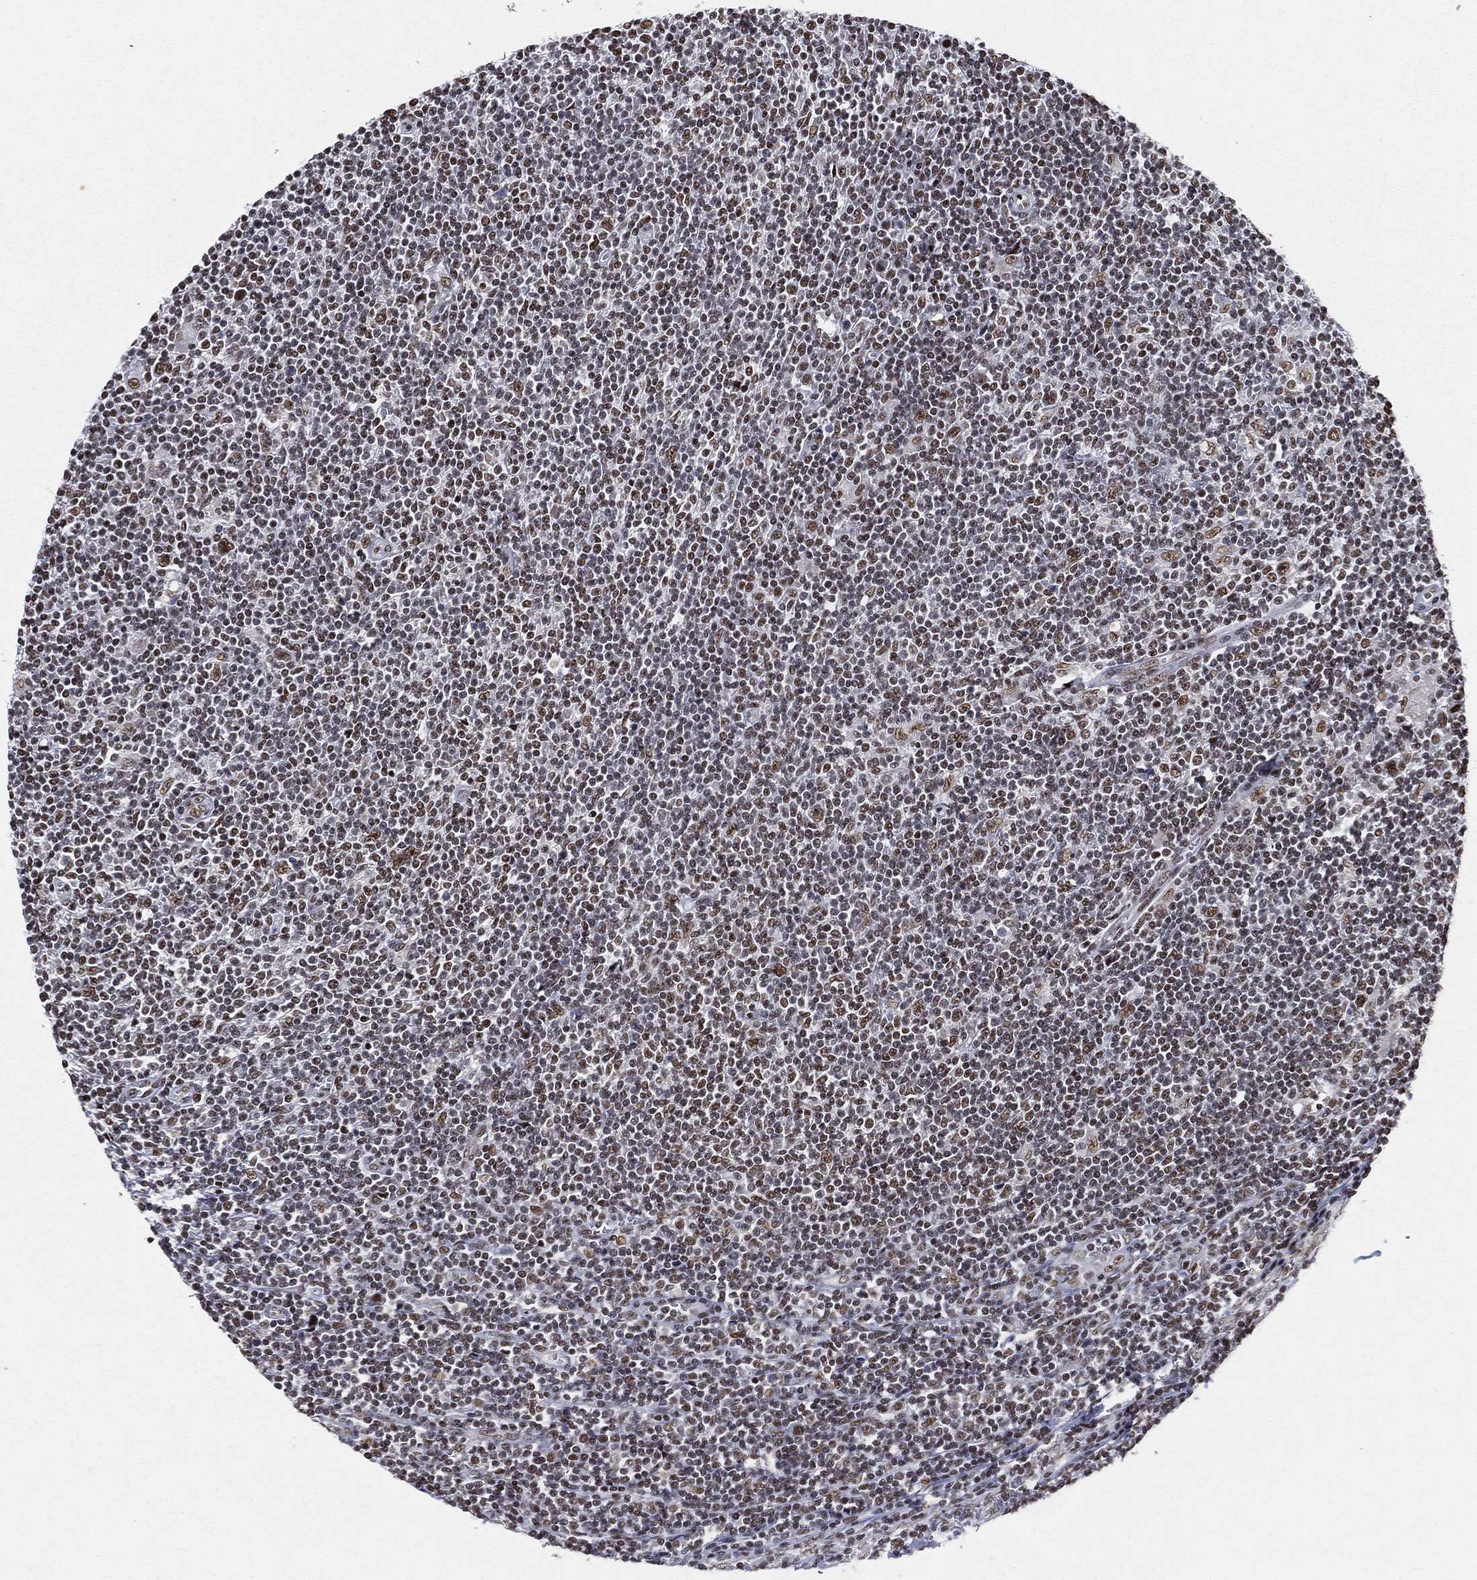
{"staining": {"intensity": "moderate", "quantity": ">75%", "location": "nuclear"}, "tissue": "lymphoma", "cell_type": "Tumor cells", "image_type": "cancer", "snomed": [{"axis": "morphology", "description": "Hodgkin's disease, NOS"}, {"axis": "topography", "description": "Lymph node"}], "caption": "Protein expression analysis of human lymphoma reveals moderate nuclear expression in approximately >75% of tumor cells.", "gene": "DDX27", "patient": {"sex": "male", "age": 40}}